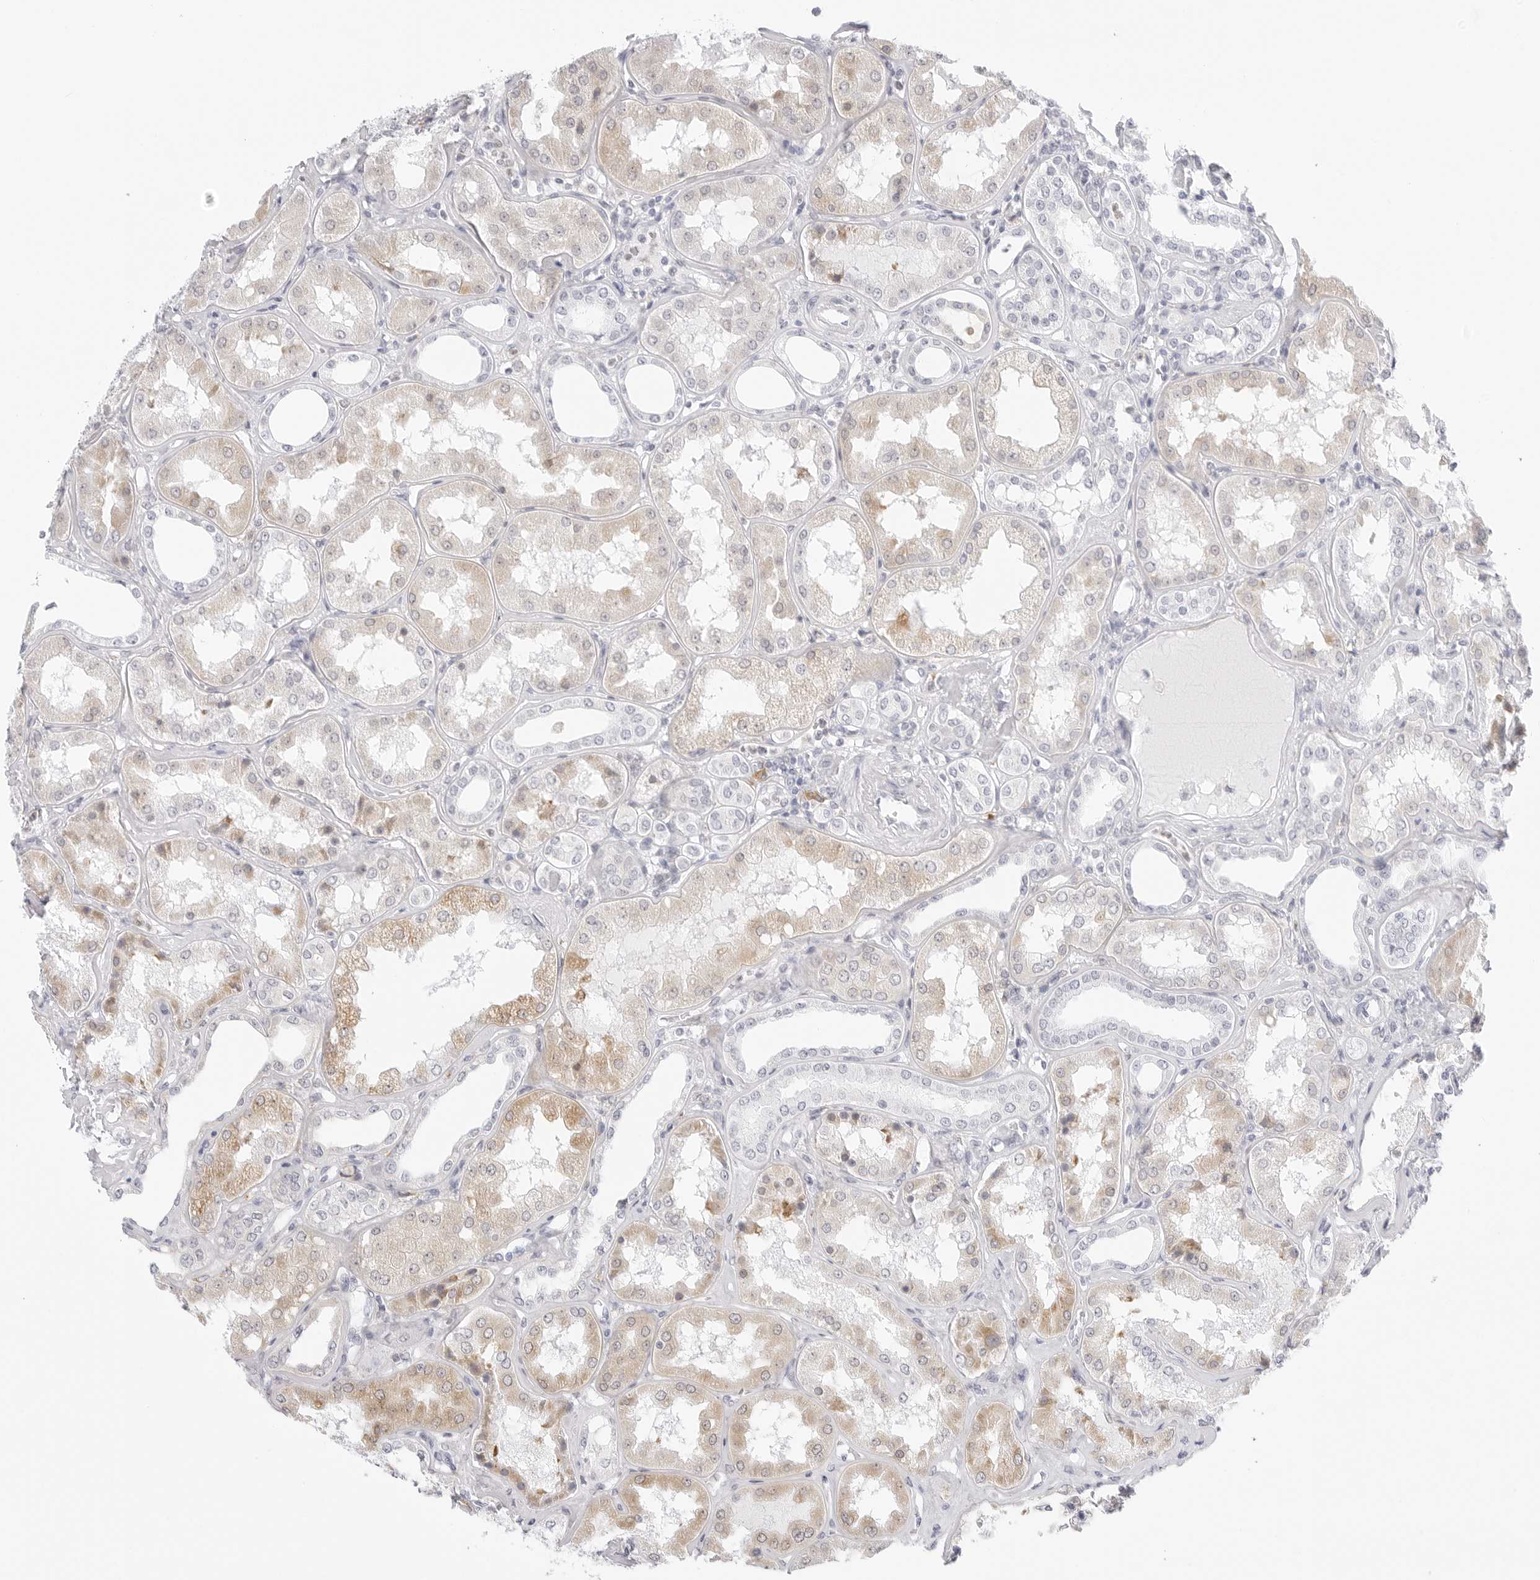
{"staining": {"intensity": "negative", "quantity": "none", "location": "none"}, "tissue": "kidney", "cell_type": "Cells in glomeruli", "image_type": "normal", "snomed": [{"axis": "morphology", "description": "Normal tissue, NOS"}, {"axis": "topography", "description": "Kidney"}], "caption": "There is no significant staining in cells in glomeruli of kidney. (DAB (3,3'-diaminobenzidine) immunohistochemistry (IHC) visualized using brightfield microscopy, high magnification).", "gene": "THEM4", "patient": {"sex": "female", "age": 56}}